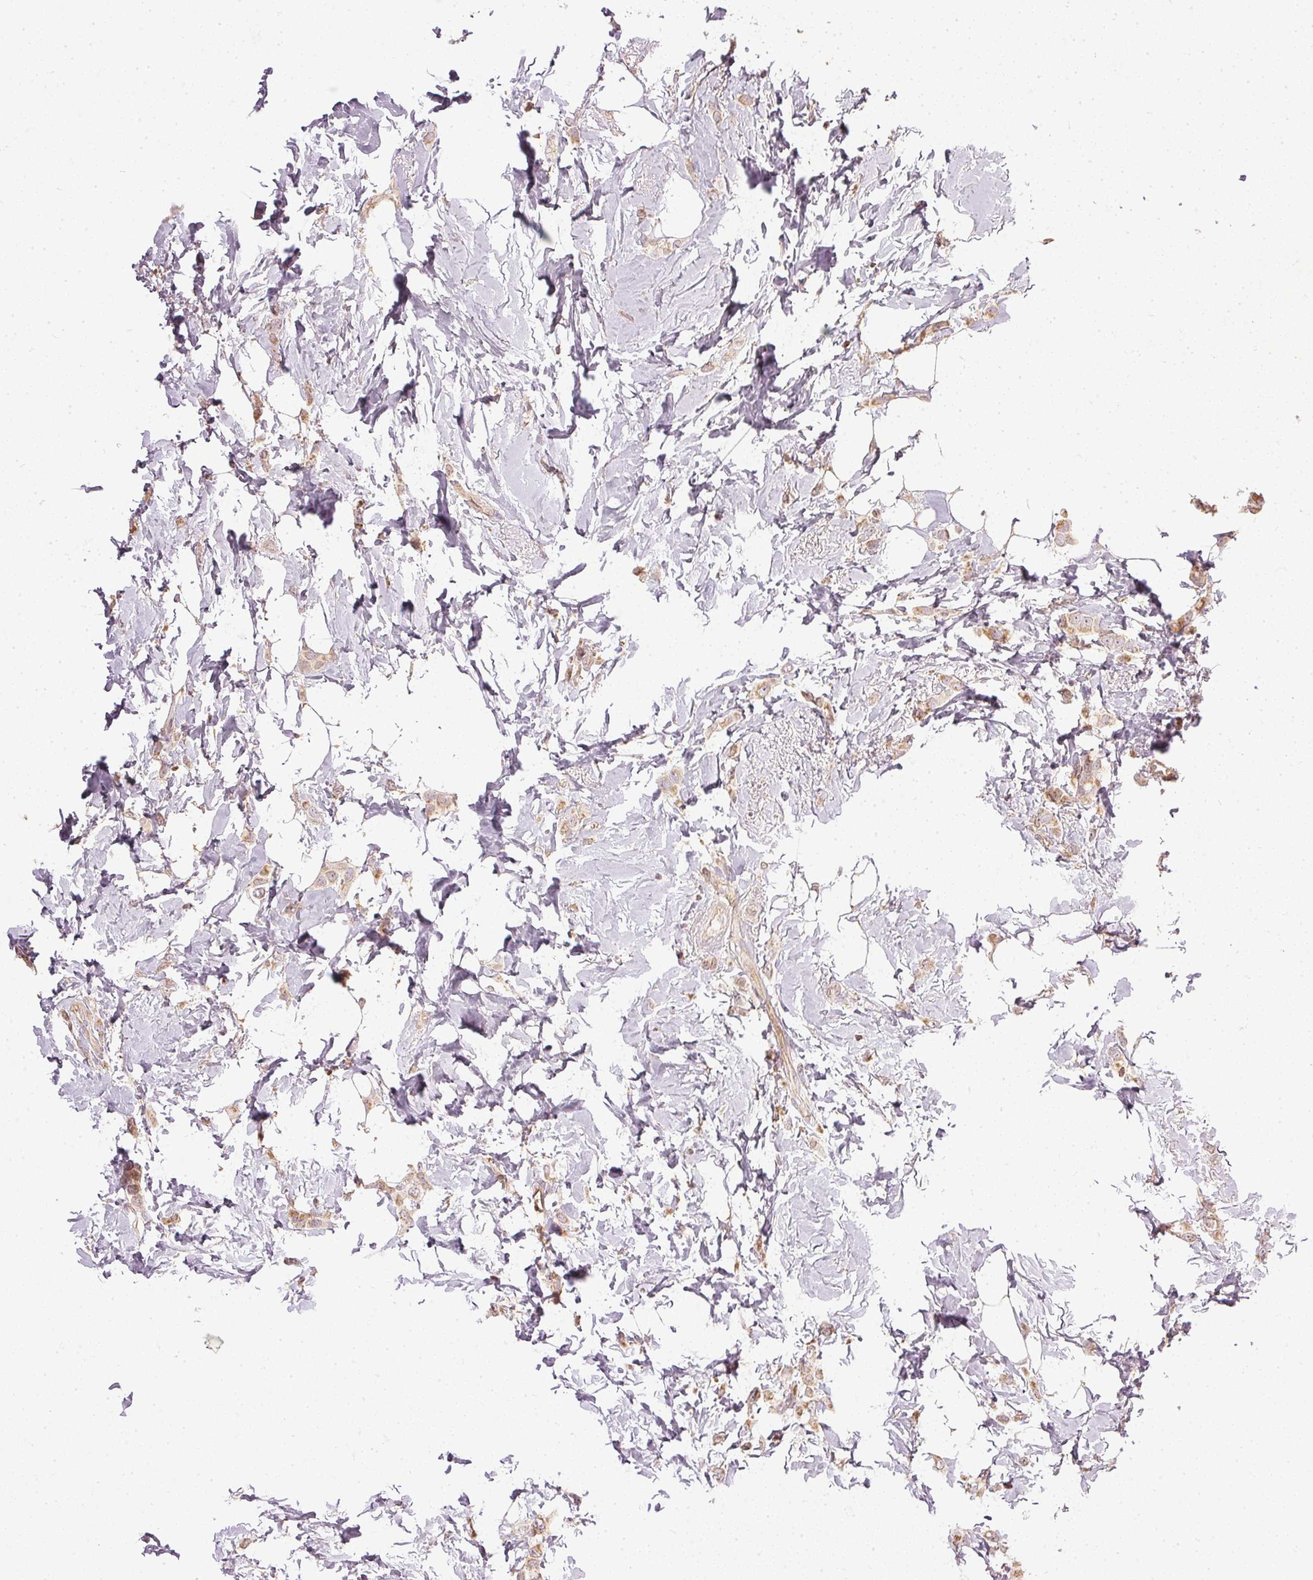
{"staining": {"intensity": "weak", "quantity": ">75%", "location": "cytoplasmic/membranous"}, "tissue": "breast cancer", "cell_type": "Tumor cells", "image_type": "cancer", "snomed": [{"axis": "morphology", "description": "Lobular carcinoma"}, {"axis": "topography", "description": "Breast"}], "caption": "A brown stain shows weak cytoplasmic/membranous positivity of a protein in lobular carcinoma (breast) tumor cells.", "gene": "NADK2", "patient": {"sex": "female", "age": 66}}